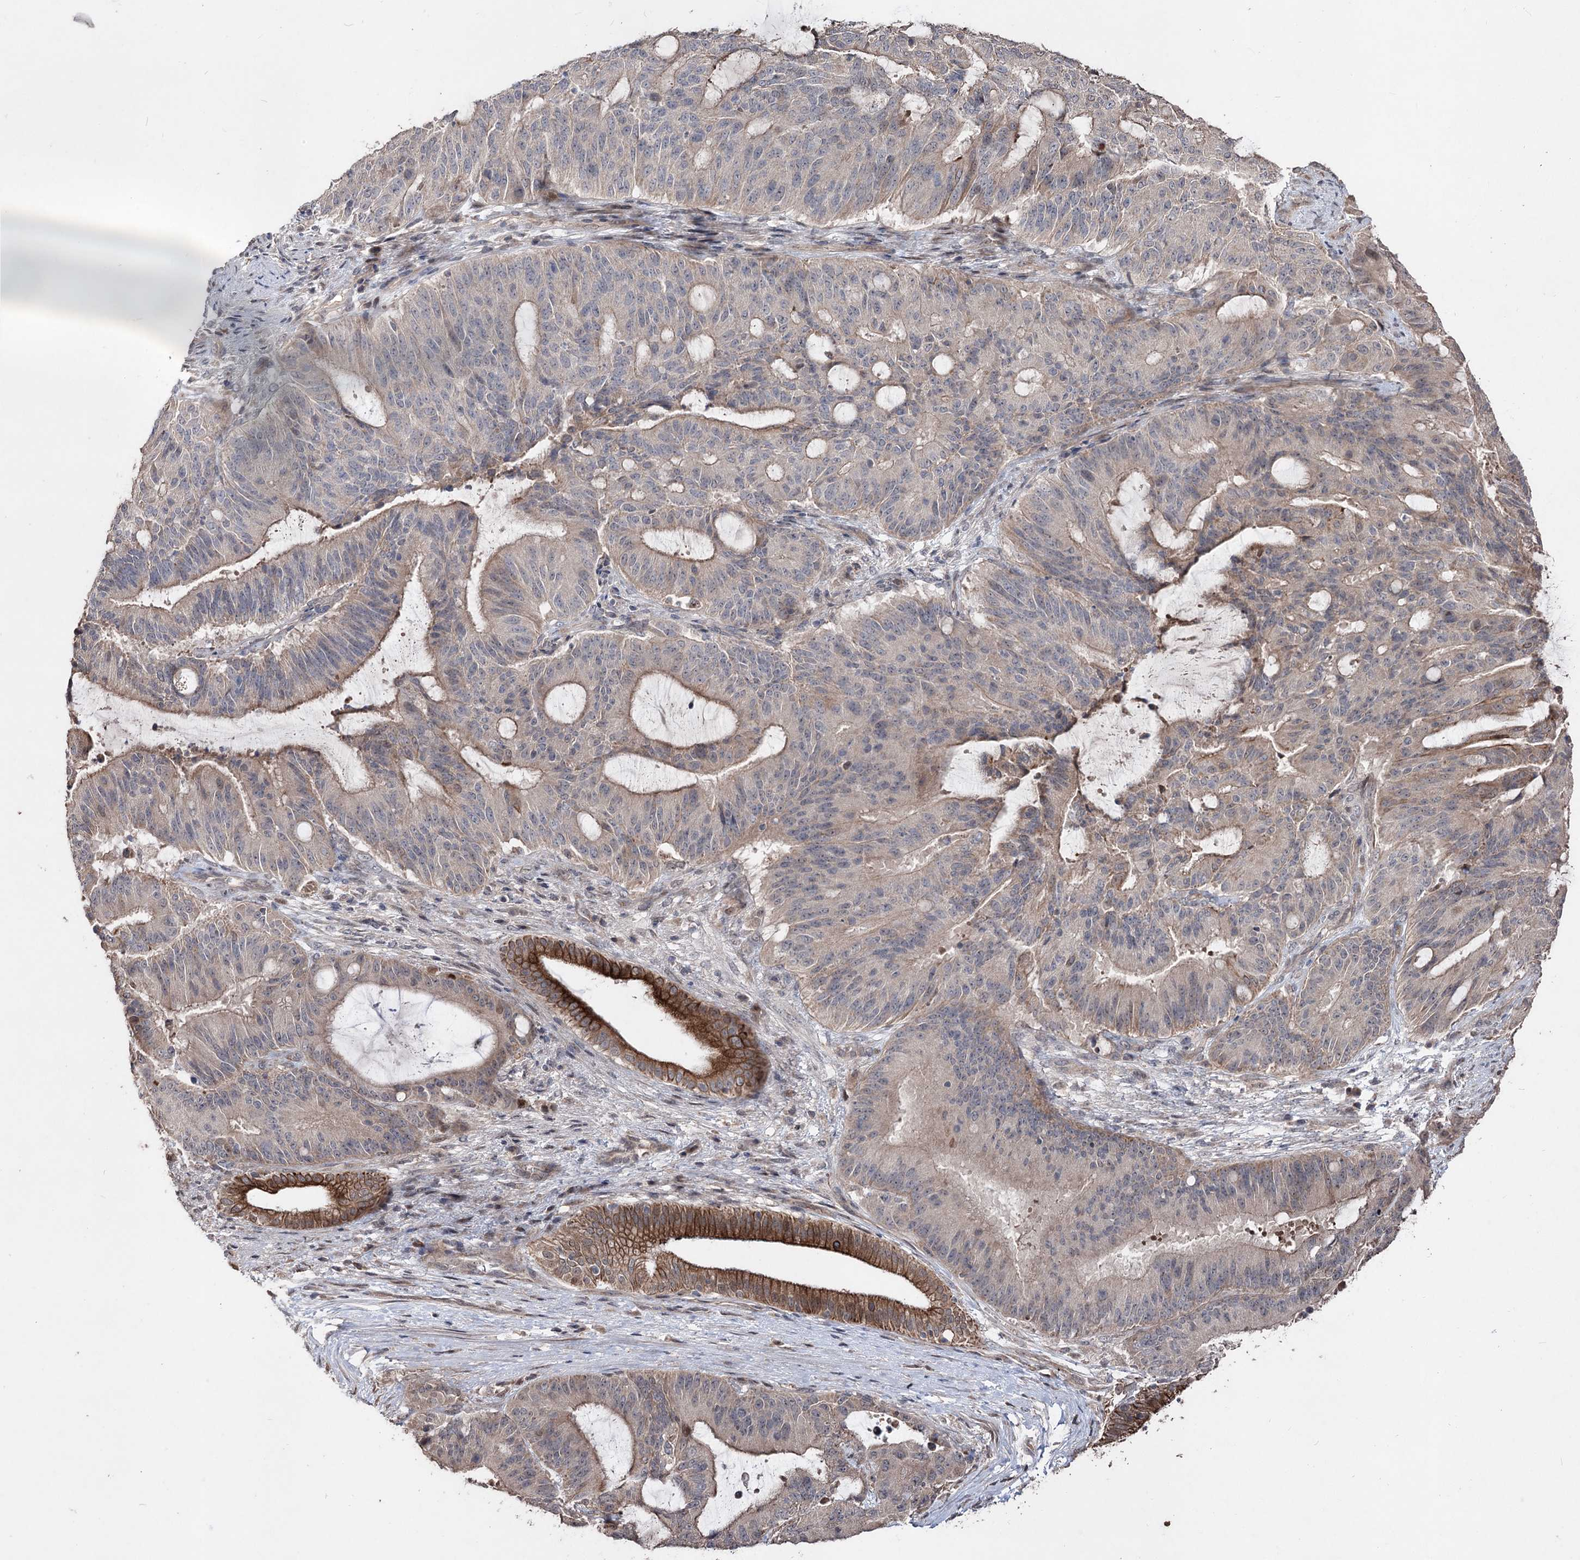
{"staining": {"intensity": "weak", "quantity": "25%-75%", "location": "cytoplasmic/membranous"}, "tissue": "liver cancer", "cell_type": "Tumor cells", "image_type": "cancer", "snomed": [{"axis": "morphology", "description": "Normal tissue, NOS"}, {"axis": "morphology", "description": "Cholangiocarcinoma"}, {"axis": "topography", "description": "Liver"}, {"axis": "topography", "description": "Peripheral nerve tissue"}], "caption": "Tumor cells show low levels of weak cytoplasmic/membranous positivity in approximately 25%-75% of cells in liver cholangiocarcinoma.", "gene": "CPNE8", "patient": {"sex": "female", "age": 73}}